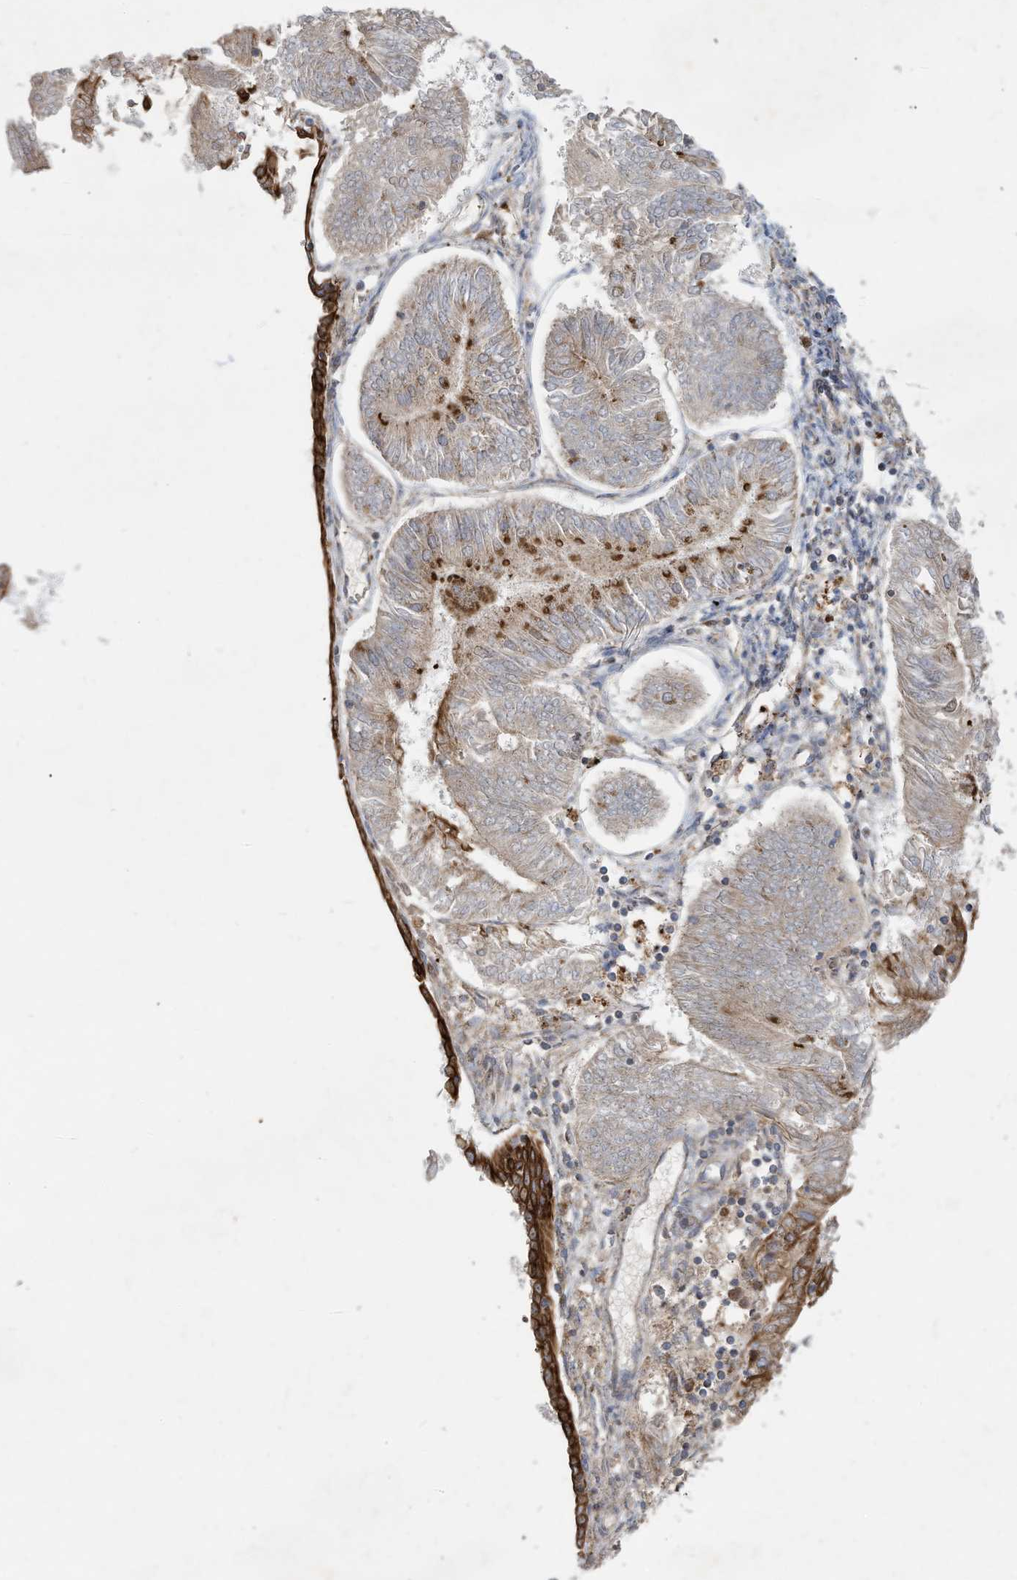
{"staining": {"intensity": "moderate", "quantity": "<25%", "location": "cytoplasmic/membranous"}, "tissue": "endometrial cancer", "cell_type": "Tumor cells", "image_type": "cancer", "snomed": [{"axis": "morphology", "description": "Adenocarcinoma, NOS"}, {"axis": "topography", "description": "Endometrium"}], "caption": "A brown stain highlights moderate cytoplasmic/membranous staining of a protein in endometrial adenocarcinoma tumor cells. (DAB IHC, brown staining for protein, blue staining for nuclei).", "gene": "C2orf74", "patient": {"sex": "female", "age": 58}}